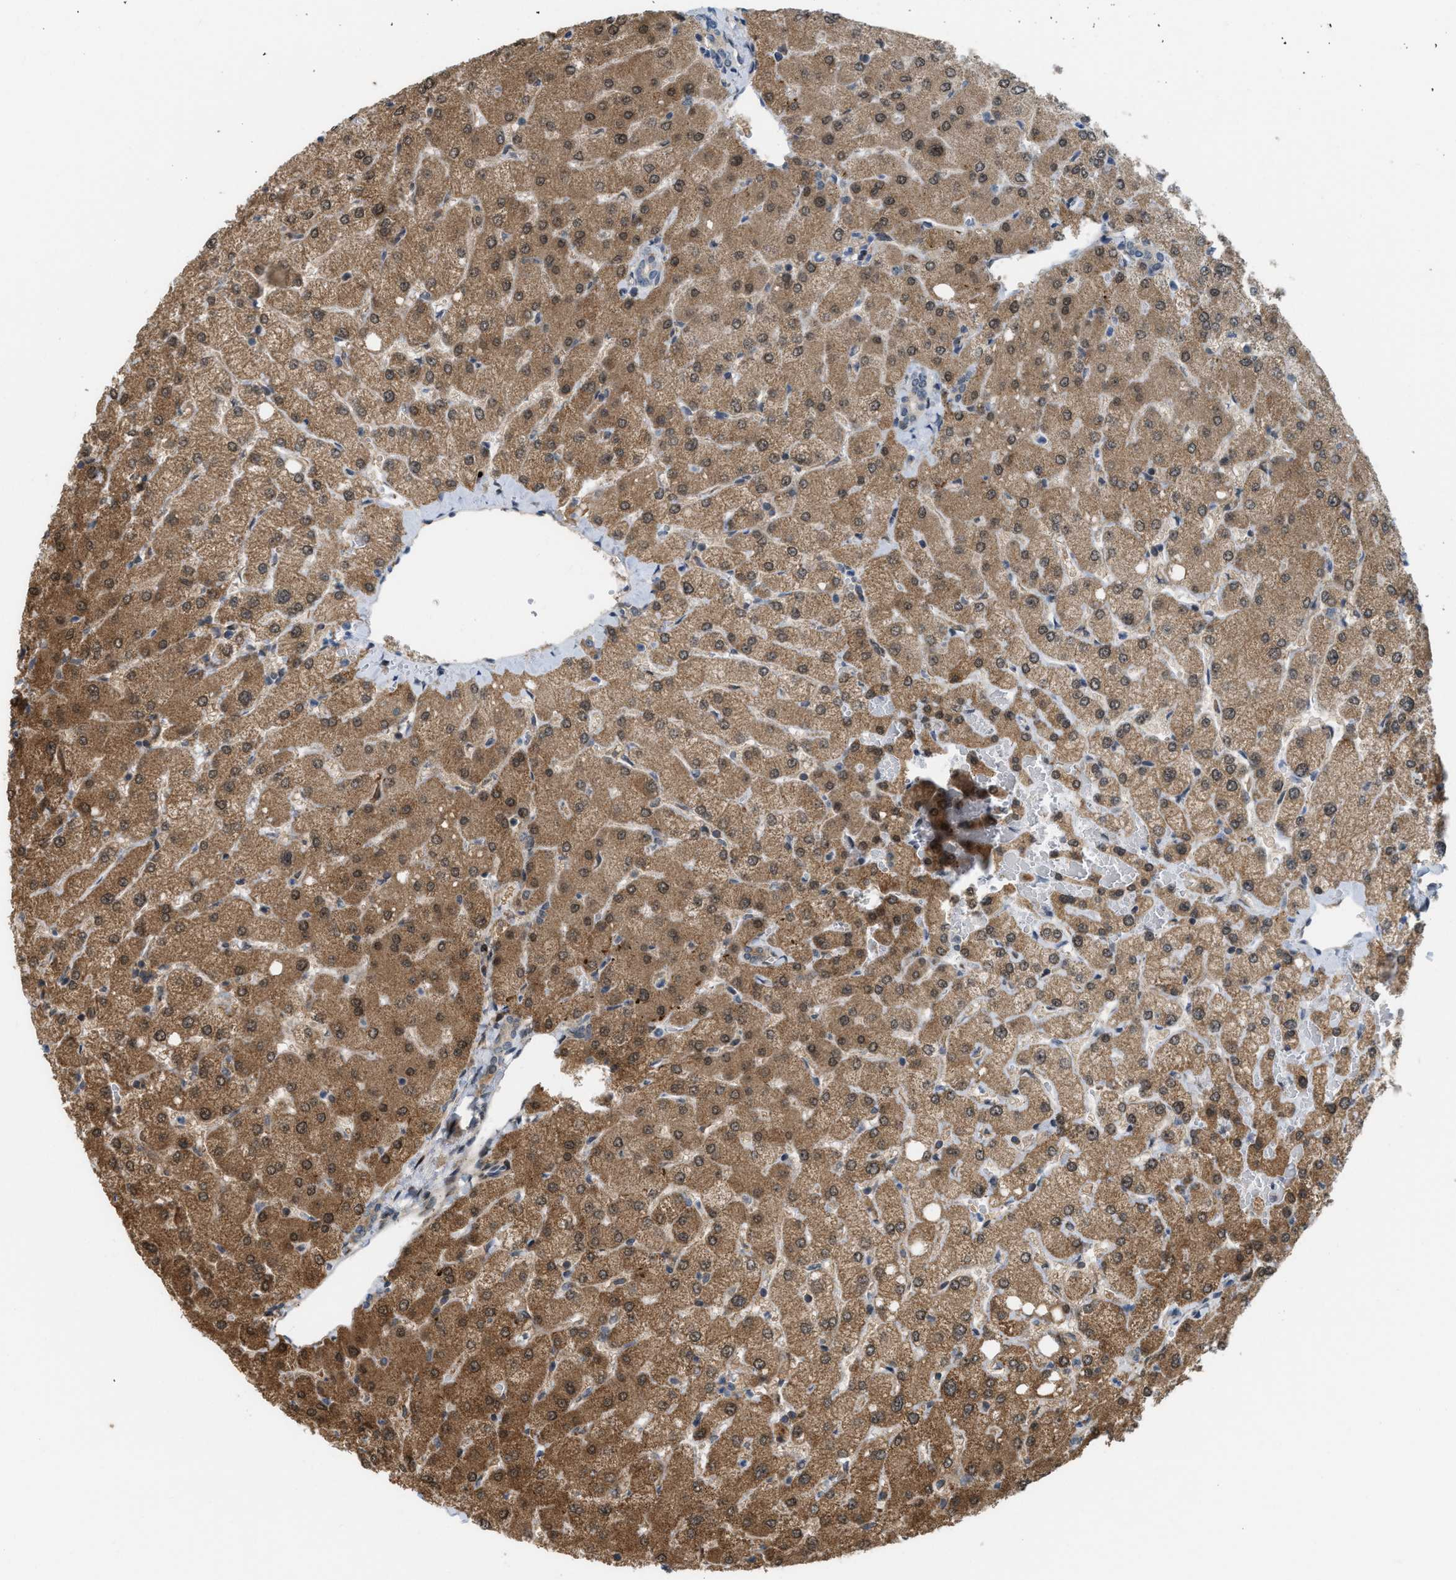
{"staining": {"intensity": "weak", "quantity": "<25%", "location": "cytoplasmic/membranous"}, "tissue": "liver", "cell_type": "Cholangiocytes", "image_type": "normal", "snomed": [{"axis": "morphology", "description": "Normal tissue, NOS"}, {"axis": "topography", "description": "Liver"}], "caption": "This micrograph is of normal liver stained with immunohistochemistry to label a protein in brown with the nuclei are counter-stained blue. There is no positivity in cholangiocytes. (Brightfield microscopy of DAB (3,3'-diaminobenzidine) IHC at high magnification).", "gene": "DIPK1A", "patient": {"sex": "female", "age": 54}}